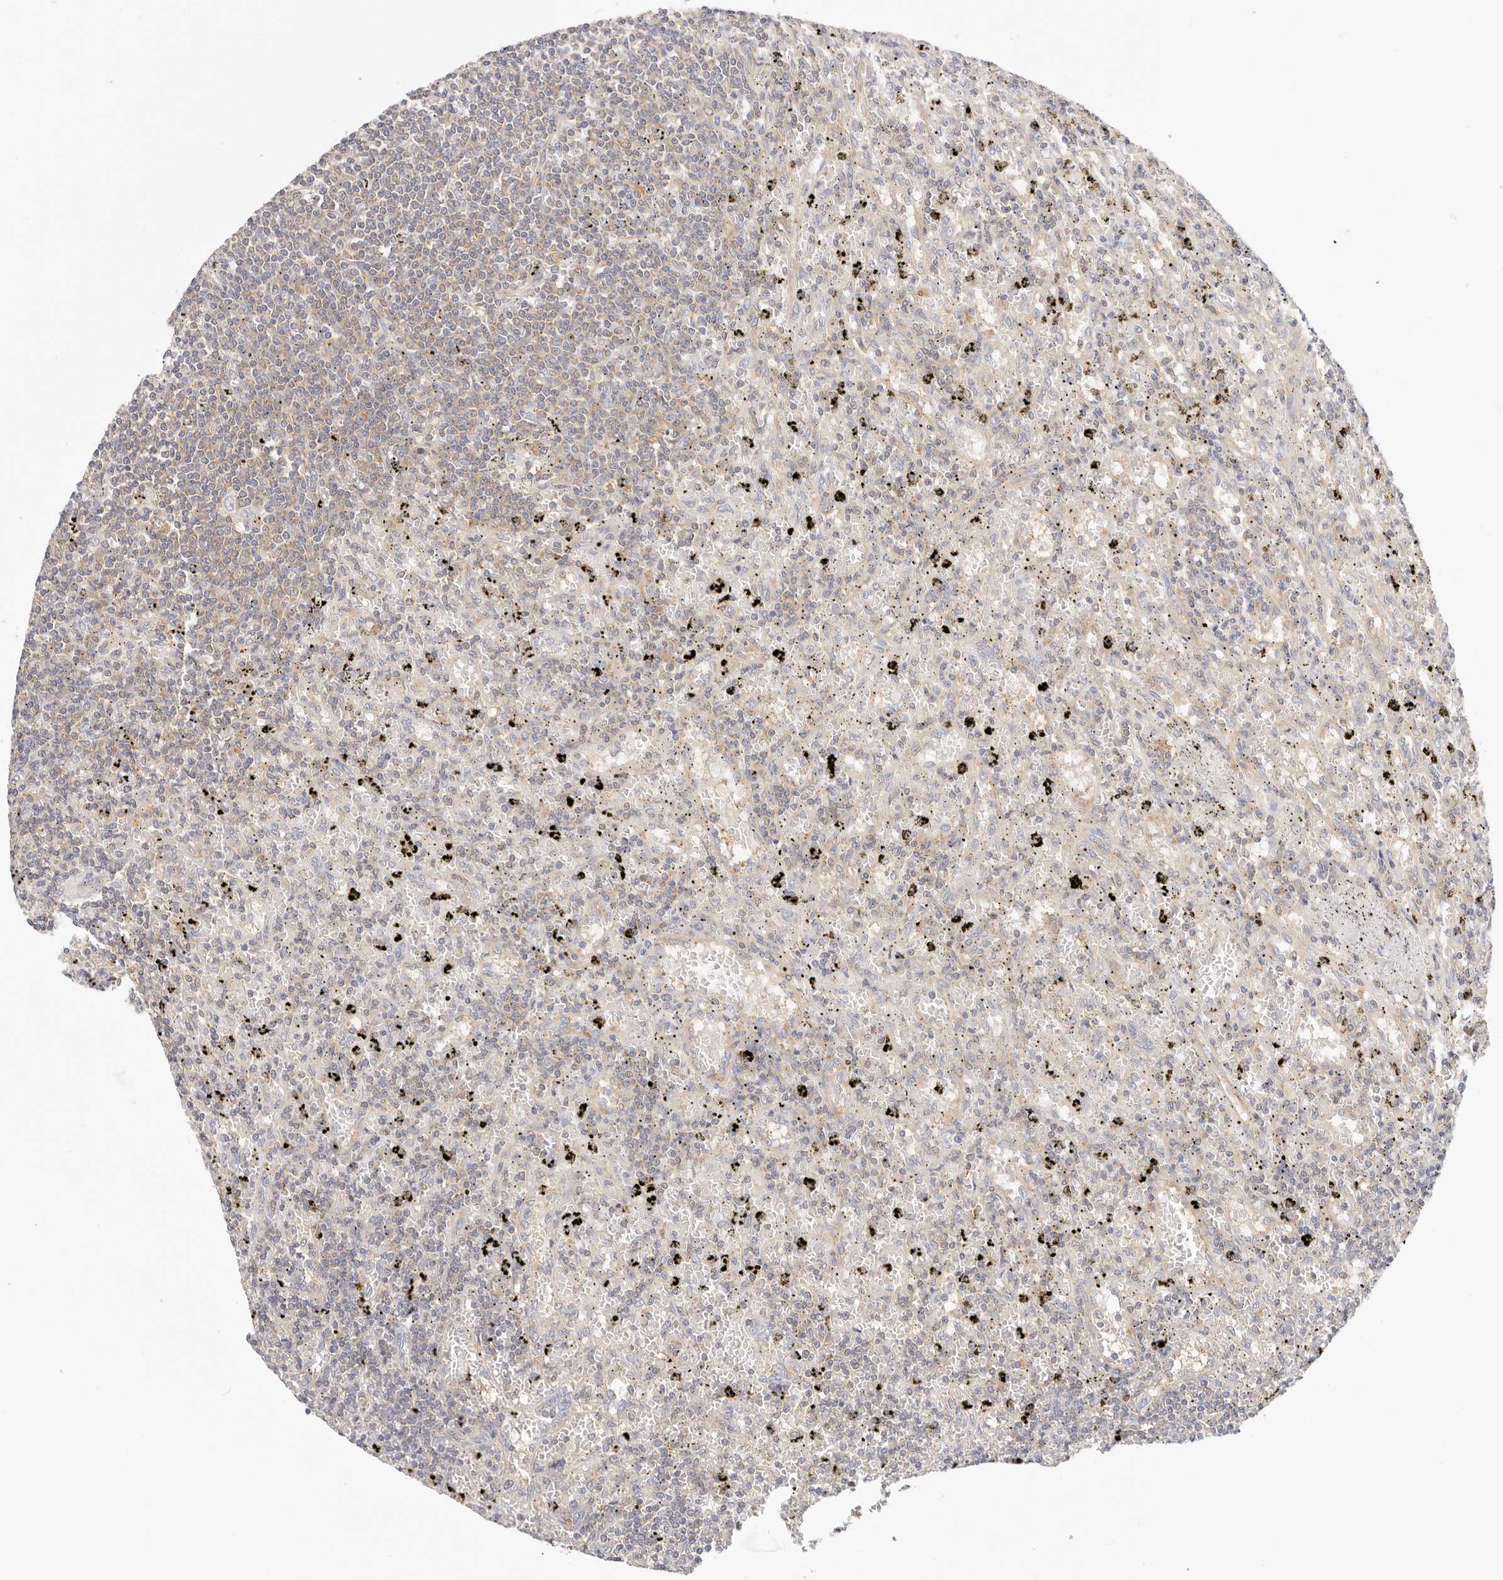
{"staining": {"intensity": "weak", "quantity": "<25%", "location": "cytoplasmic/membranous"}, "tissue": "lymphoma", "cell_type": "Tumor cells", "image_type": "cancer", "snomed": [{"axis": "morphology", "description": "Malignant lymphoma, non-Hodgkin's type, Low grade"}, {"axis": "topography", "description": "Spleen"}], "caption": "The photomicrograph displays no significant expression in tumor cells of low-grade malignant lymphoma, non-Hodgkin's type. (Stains: DAB (3,3'-diaminobenzidine) immunohistochemistry (IHC) with hematoxylin counter stain, Microscopy: brightfield microscopy at high magnification).", "gene": "KCMF1", "patient": {"sex": "male", "age": 76}}